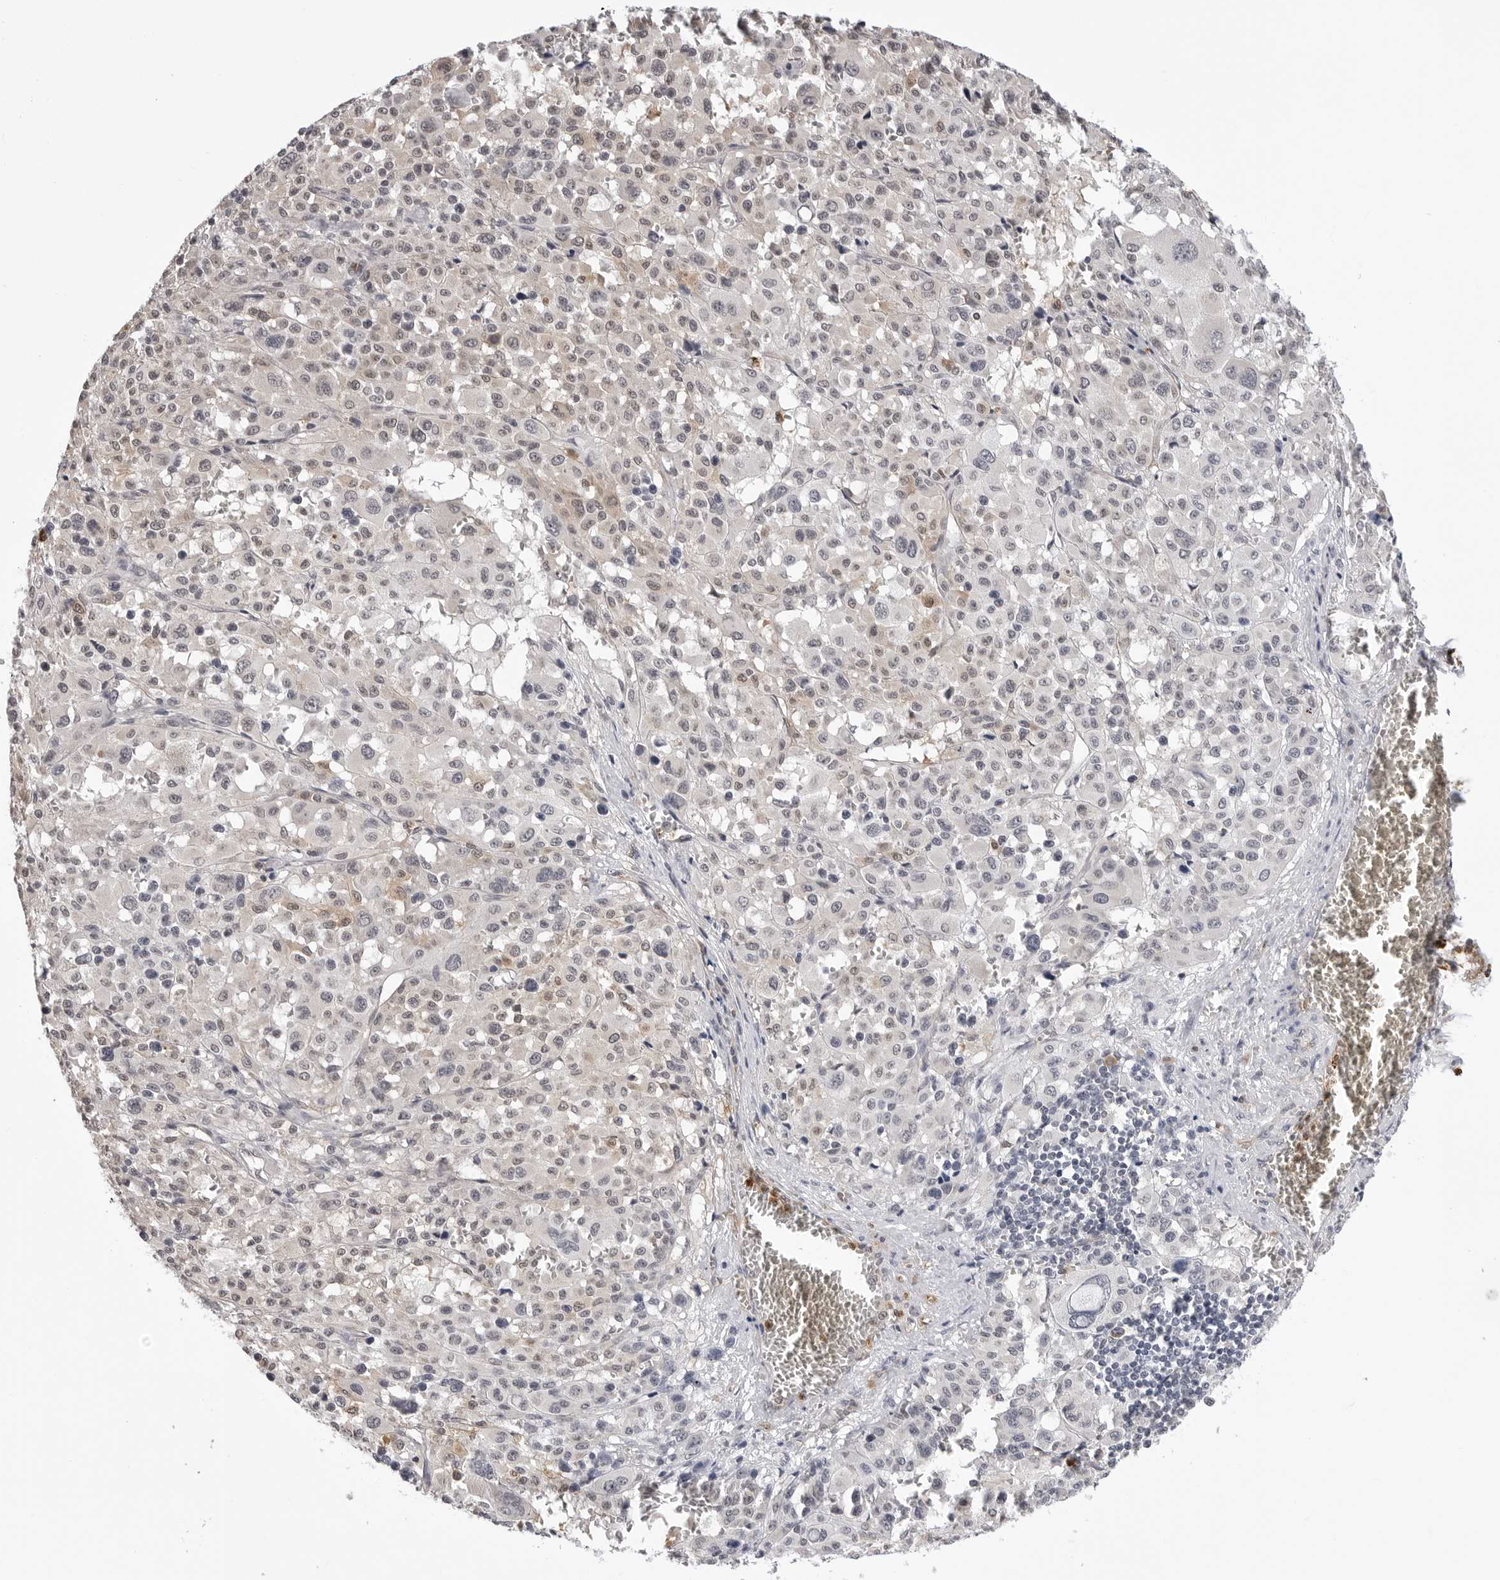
{"staining": {"intensity": "weak", "quantity": "<25%", "location": "cytoplasmic/membranous,nuclear"}, "tissue": "melanoma", "cell_type": "Tumor cells", "image_type": "cancer", "snomed": [{"axis": "morphology", "description": "Malignant melanoma, Metastatic site"}, {"axis": "topography", "description": "Skin"}], "caption": "This is an immunohistochemistry (IHC) micrograph of melanoma. There is no staining in tumor cells.", "gene": "TRMT13", "patient": {"sex": "female", "age": 74}}